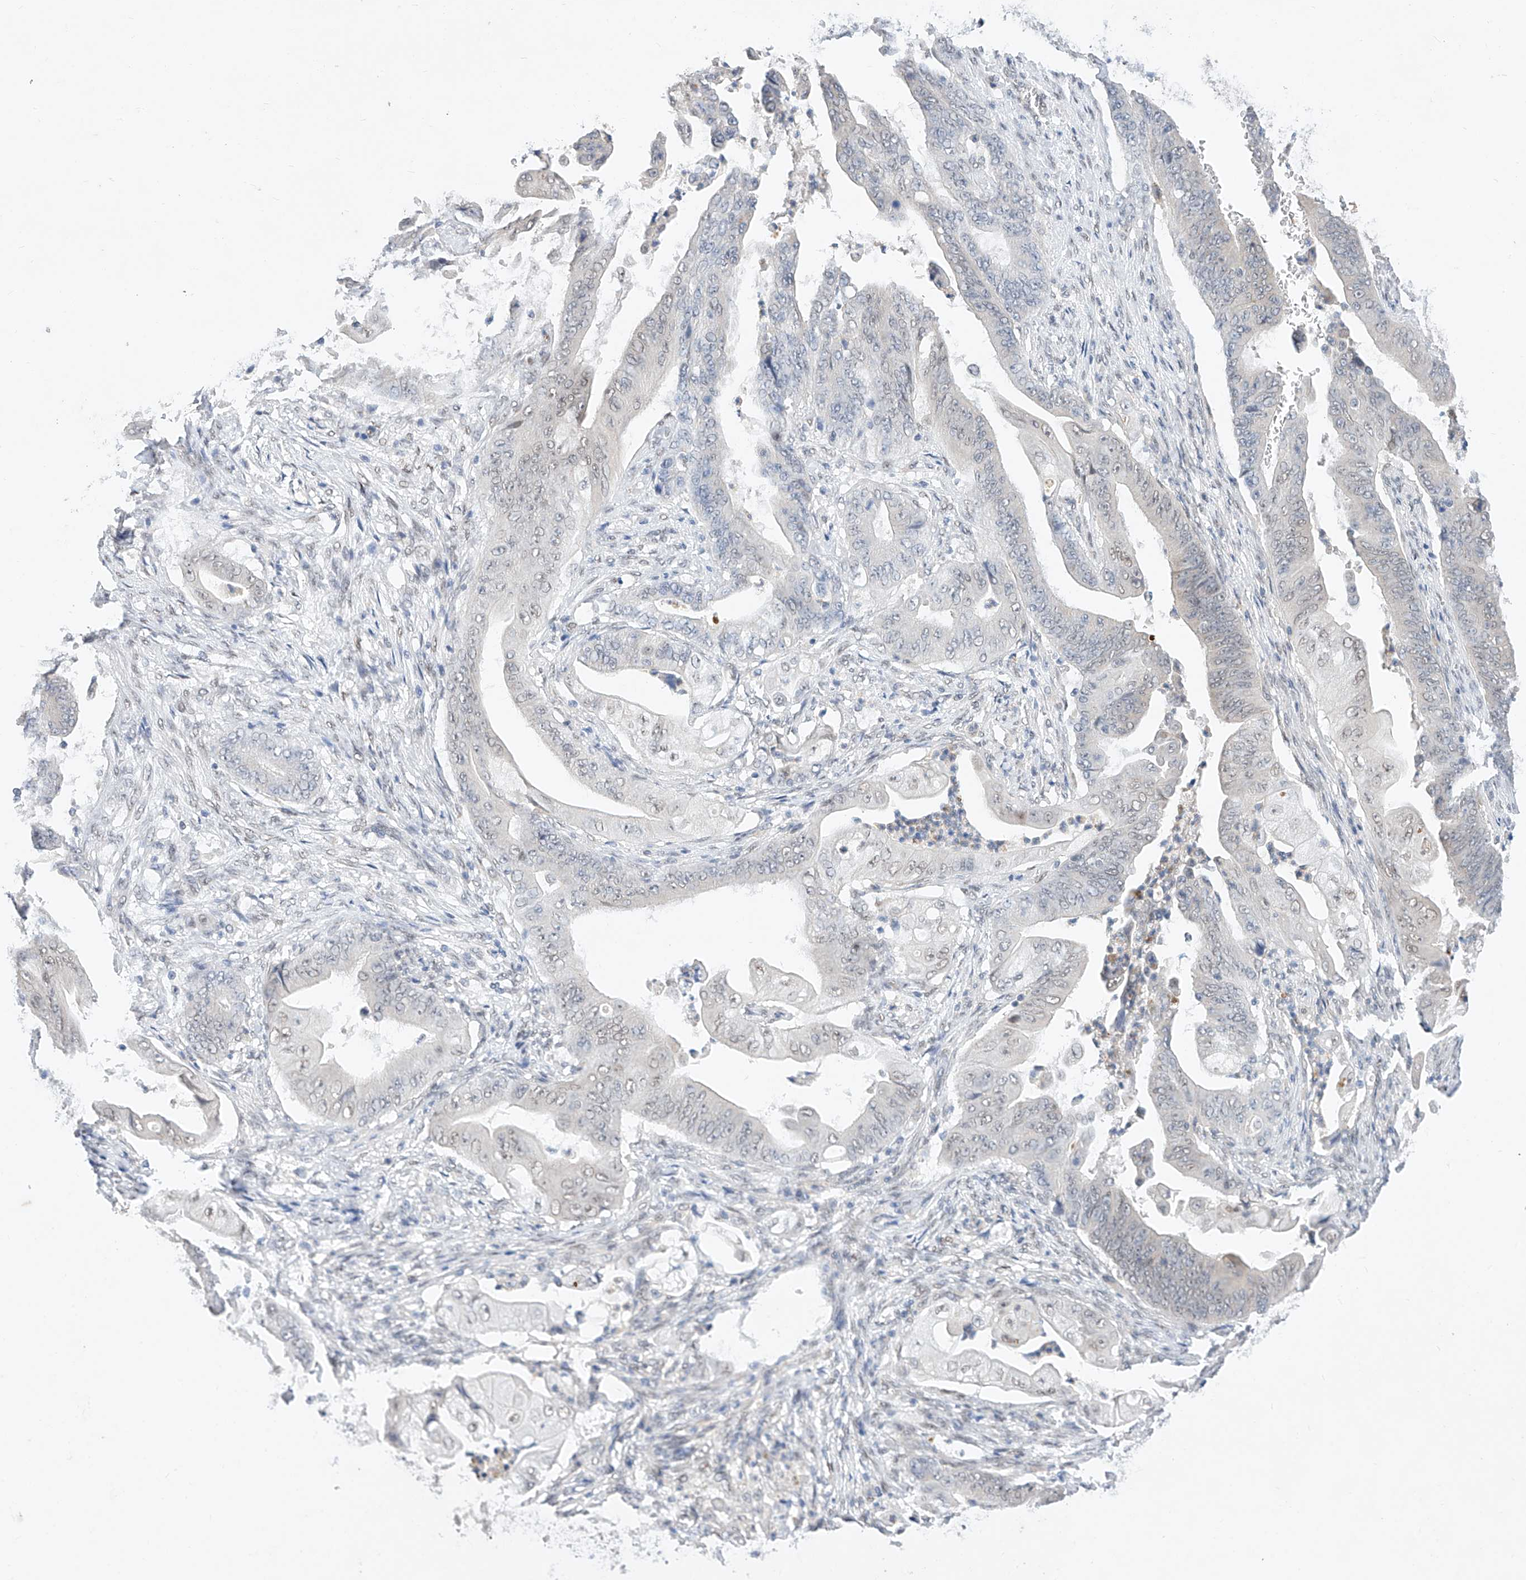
{"staining": {"intensity": "negative", "quantity": "none", "location": "none"}, "tissue": "stomach cancer", "cell_type": "Tumor cells", "image_type": "cancer", "snomed": [{"axis": "morphology", "description": "Adenocarcinoma, NOS"}, {"axis": "topography", "description": "Stomach"}], "caption": "Immunohistochemistry (IHC) photomicrograph of stomach cancer stained for a protein (brown), which reveals no expression in tumor cells.", "gene": "KCNJ1", "patient": {"sex": "female", "age": 73}}